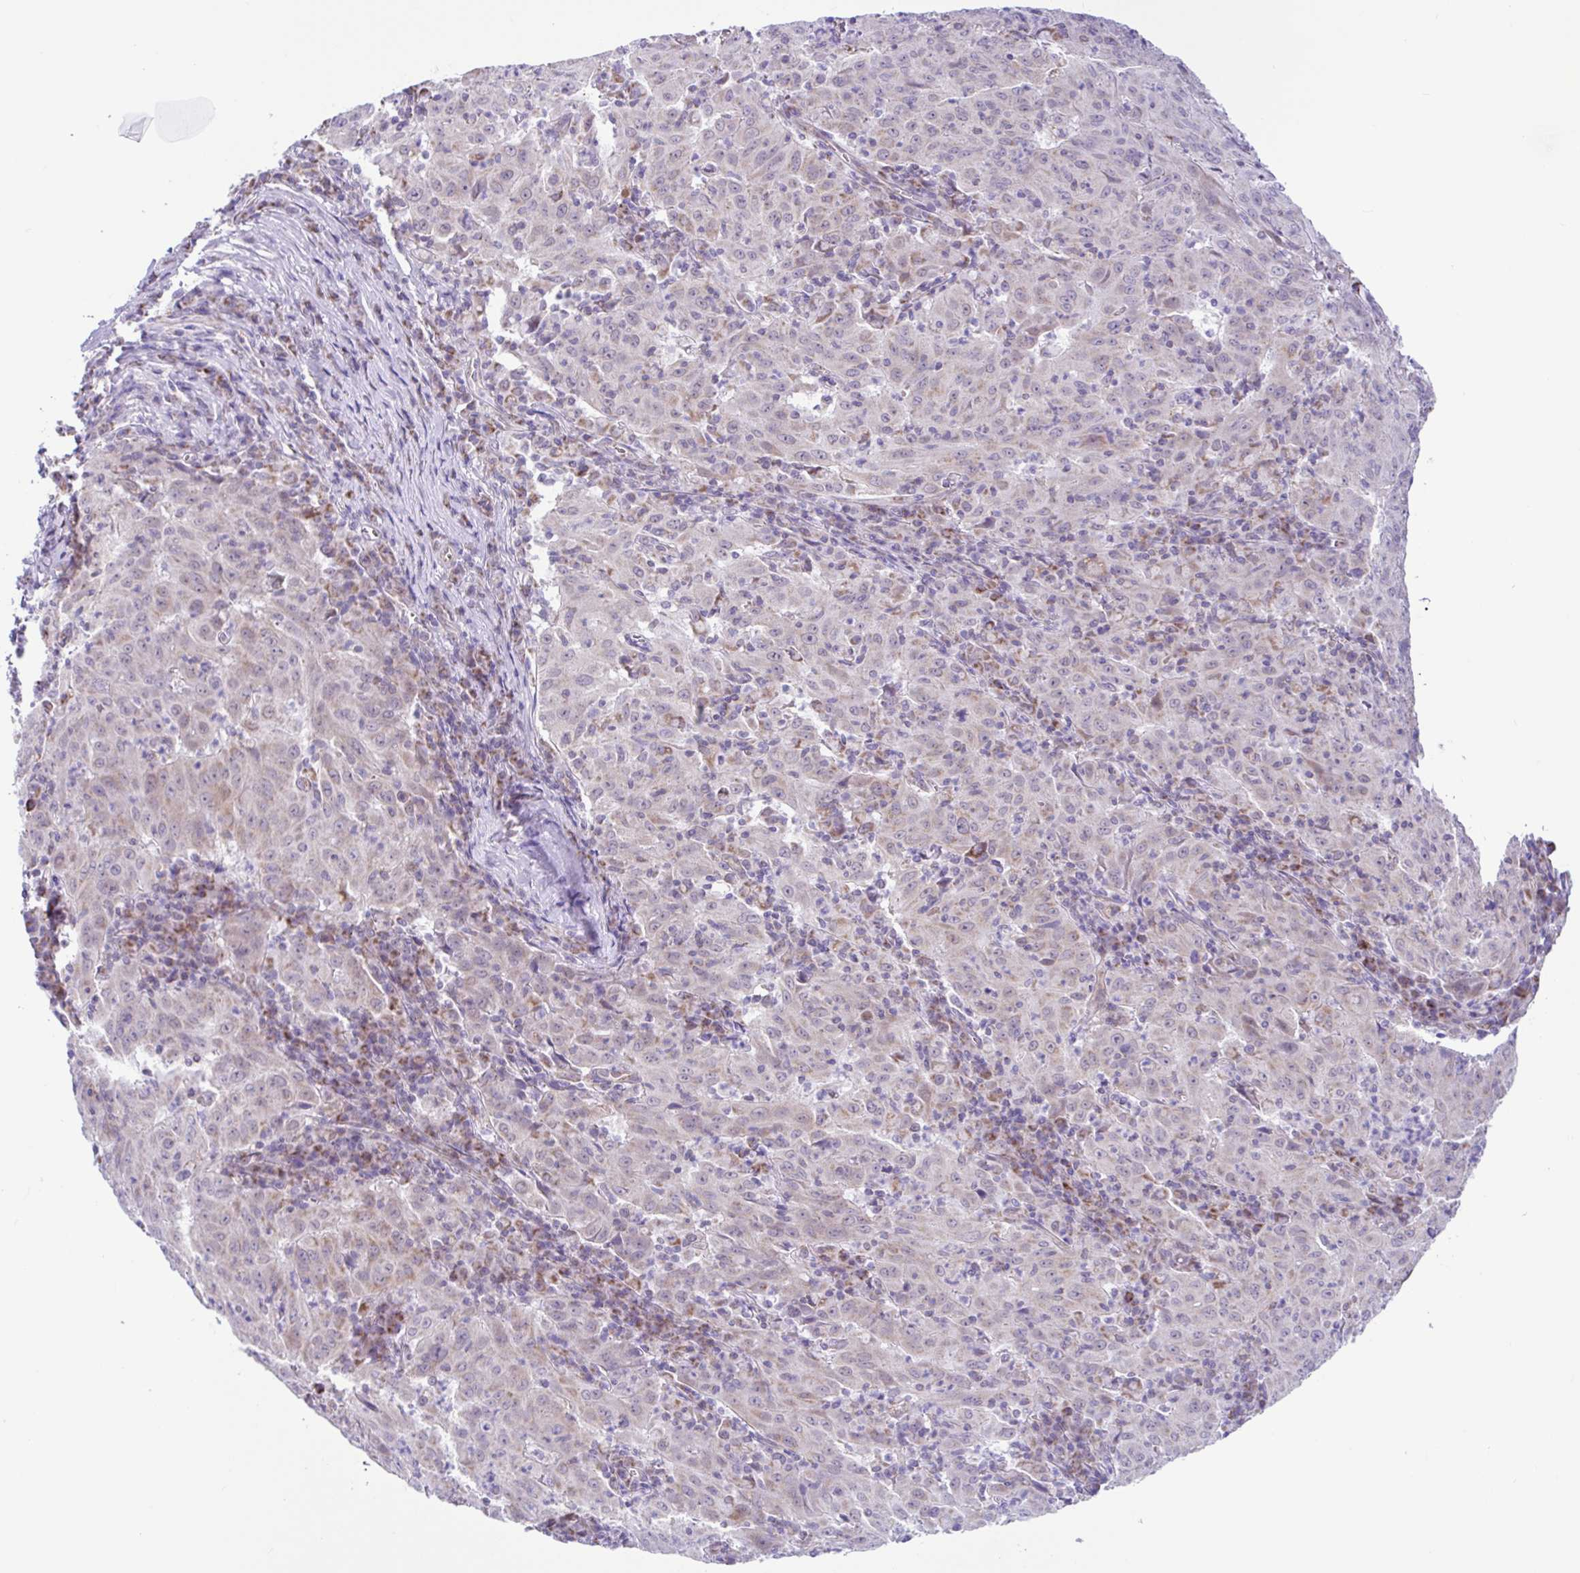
{"staining": {"intensity": "moderate", "quantity": "25%-75%", "location": "cytoplasmic/membranous"}, "tissue": "pancreatic cancer", "cell_type": "Tumor cells", "image_type": "cancer", "snomed": [{"axis": "morphology", "description": "Adenocarcinoma, NOS"}, {"axis": "topography", "description": "Pancreas"}], "caption": "Immunohistochemical staining of human pancreatic cancer (adenocarcinoma) demonstrates medium levels of moderate cytoplasmic/membranous positivity in about 25%-75% of tumor cells.", "gene": "NDUFS2", "patient": {"sex": "male", "age": 63}}